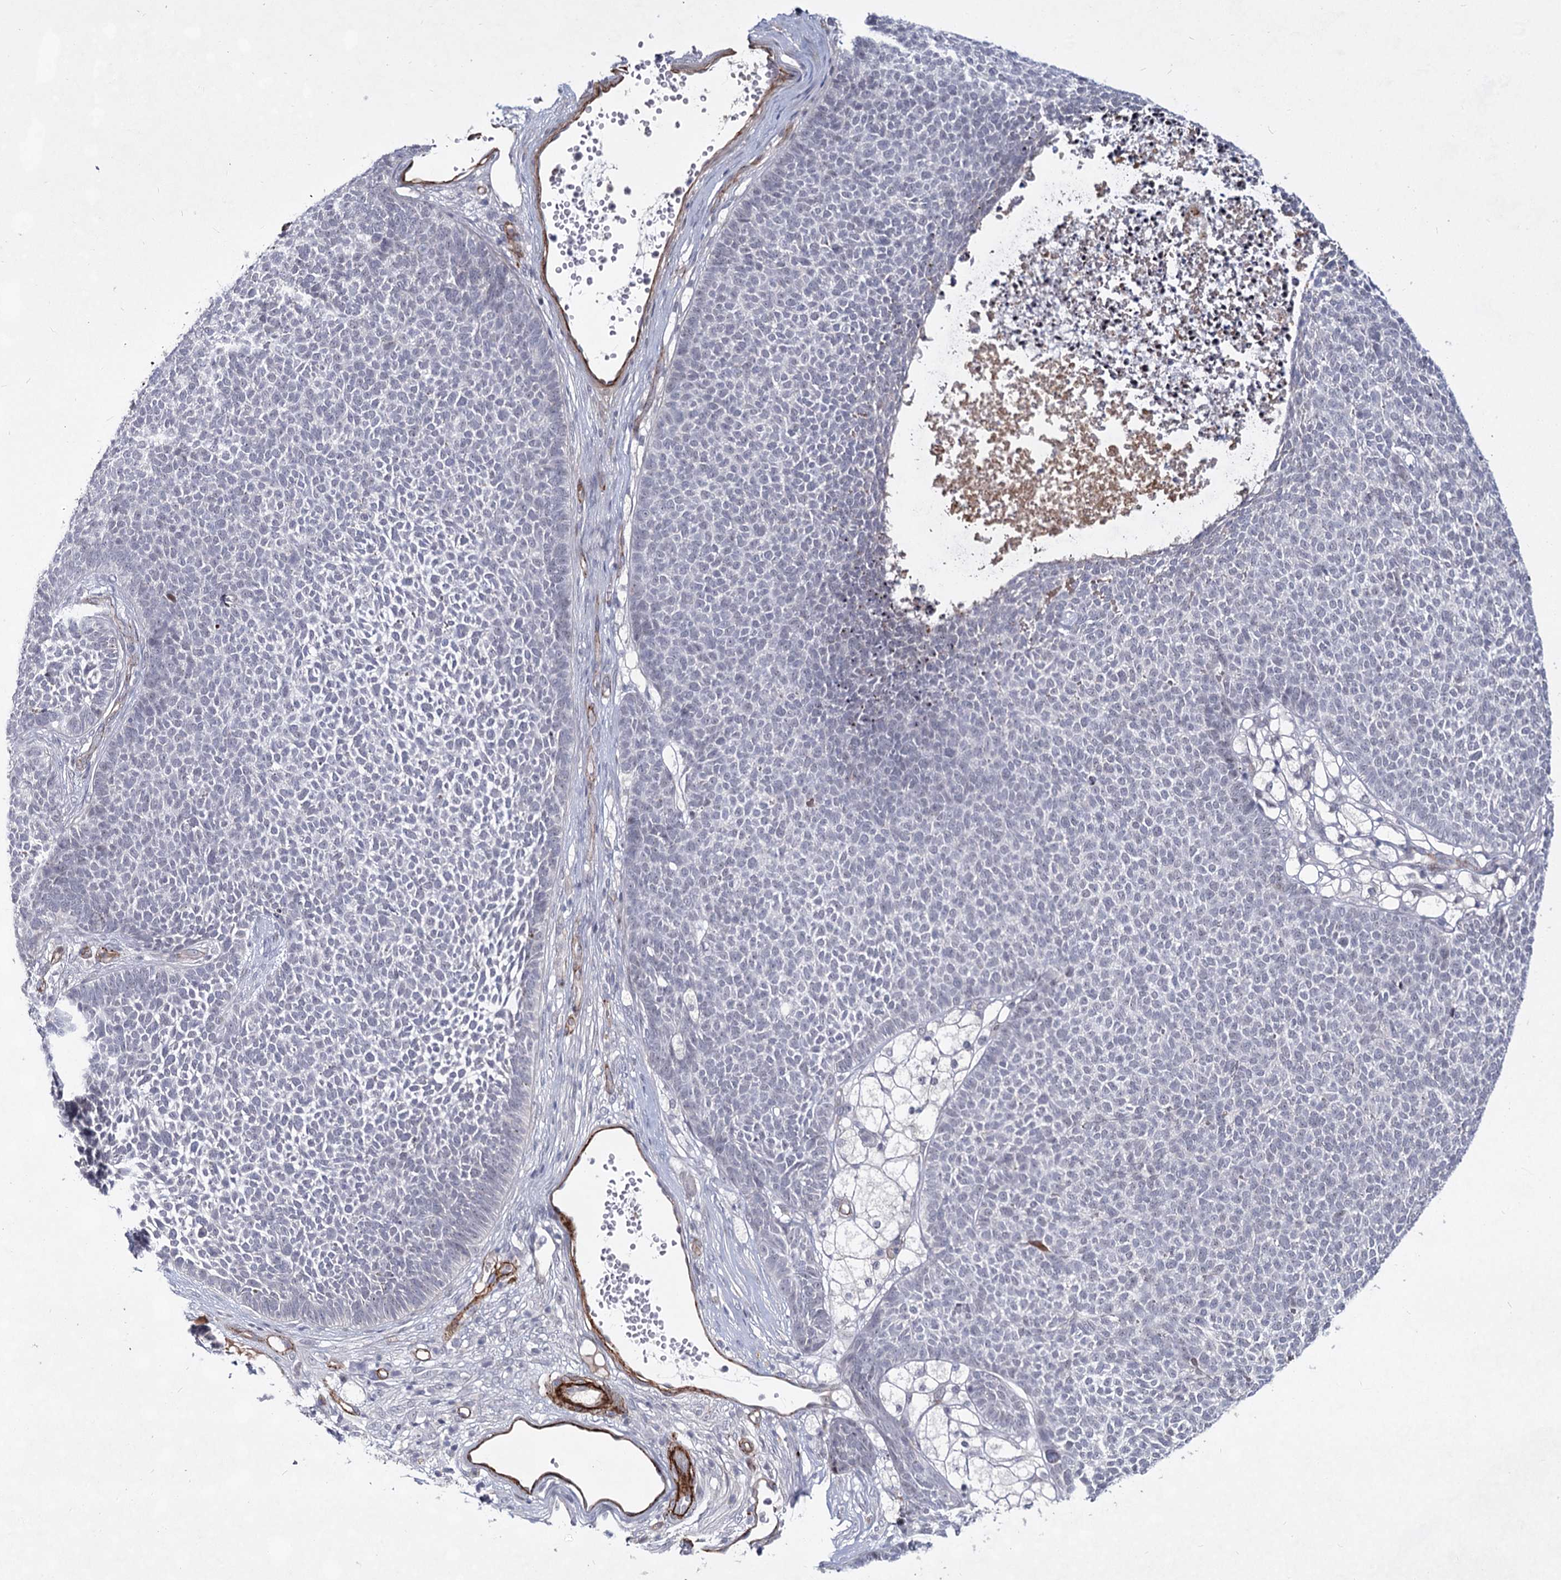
{"staining": {"intensity": "negative", "quantity": "none", "location": "none"}, "tissue": "skin cancer", "cell_type": "Tumor cells", "image_type": "cancer", "snomed": [{"axis": "morphology", "description": "Basal cell carcinoma"}, {"axis": "topography", "description": "Skin"}], "caption": "Tumor cells are negative for brown protein staining in skin cancer. (DAB immunohistochemistry (IHC), high magnification).", "gene": "ATL2", "patient": {"sex": "female", "age": 84}}